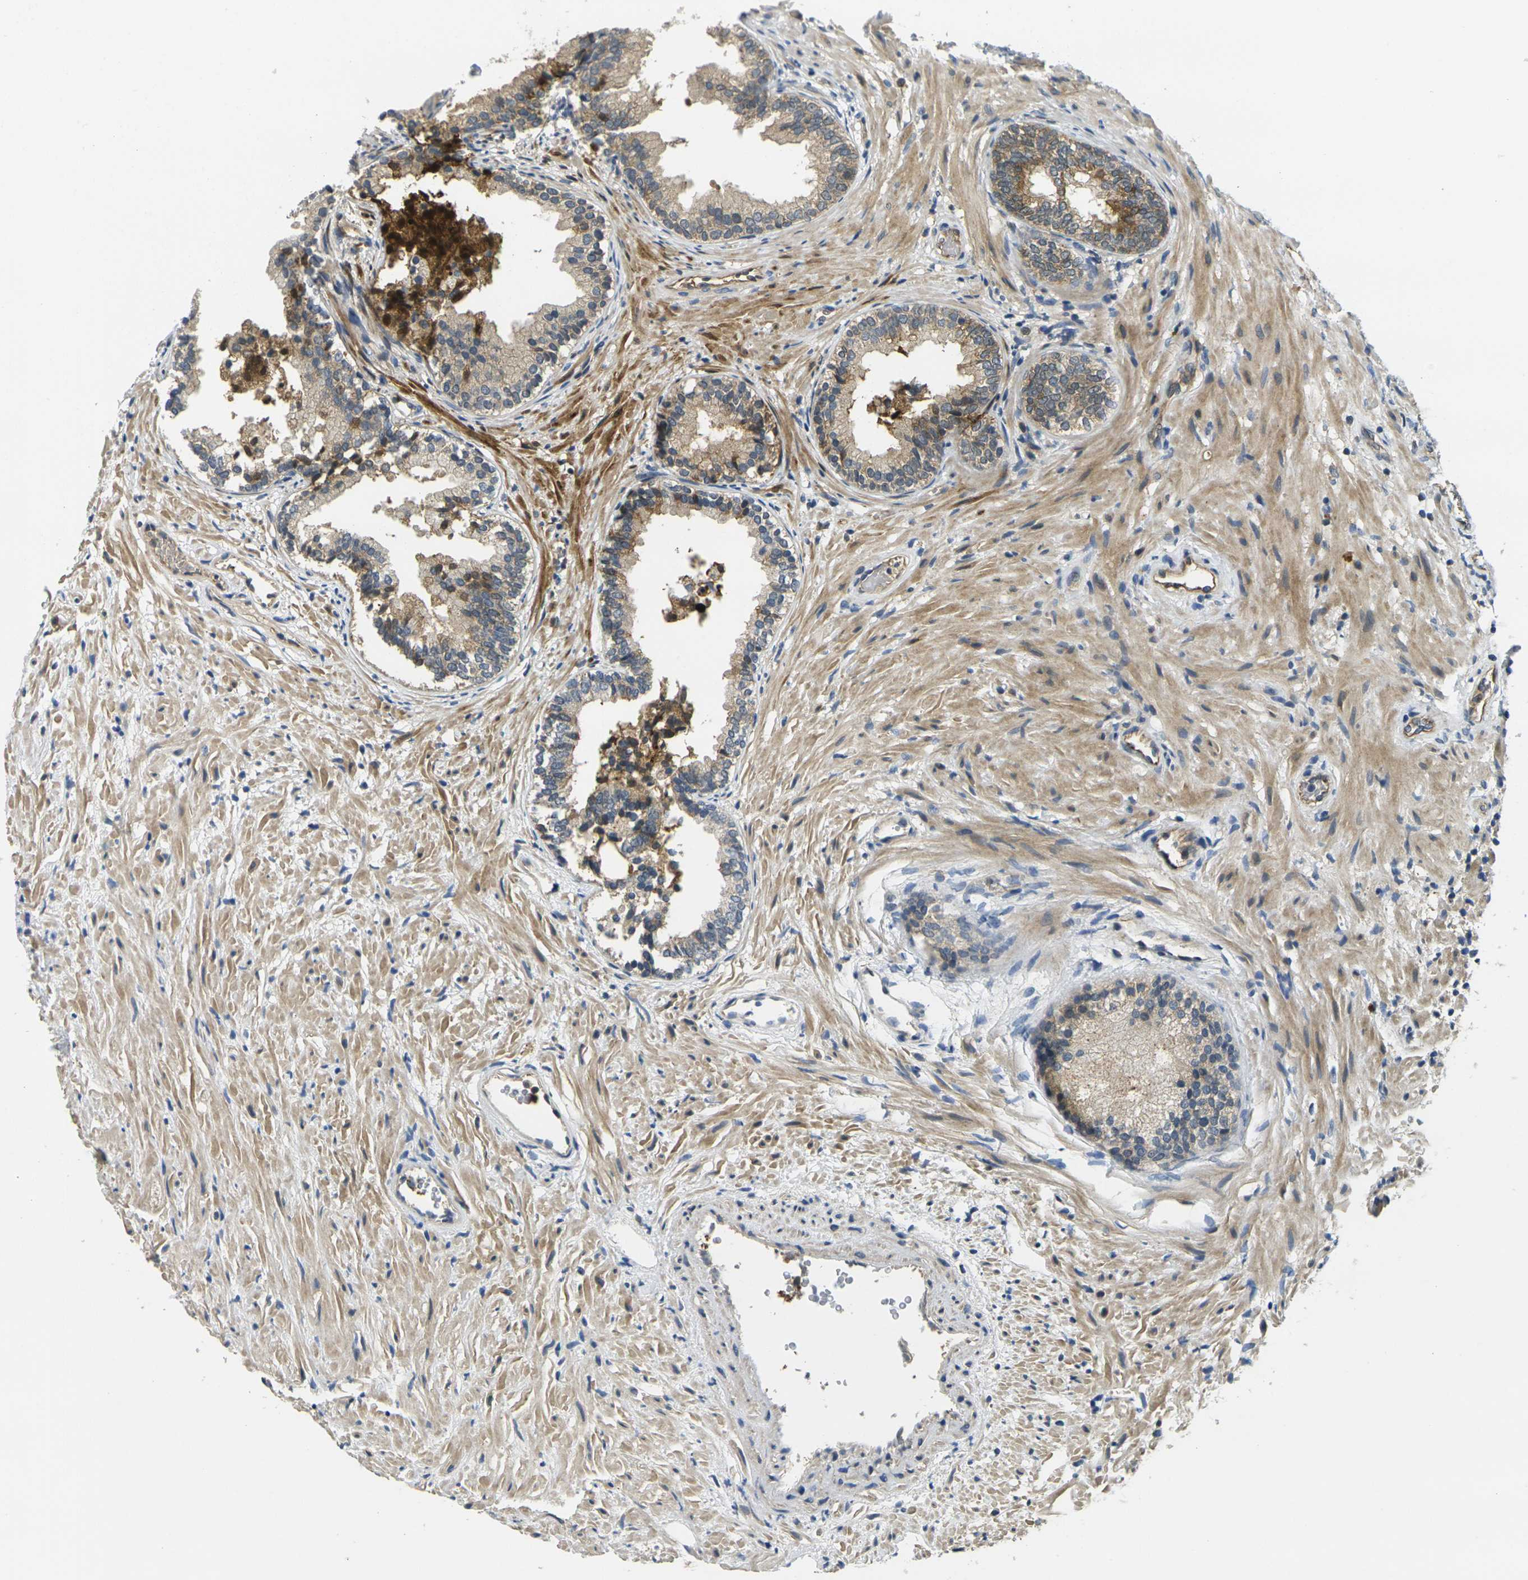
{"staining": {"intensity": "strong", "quantity": "<25%", "location": "cytoplasmic/membranous"}, "tissue": "prostate", "cell_type": "Glandular cells", "image_type": "normal", "snomed": [{"axis": "morphology", "description": "Normal tissue, NOS"}, {"axis": "topography", "description": "Prostate"}], "caption": "Benign prostate displays strong cytoplasmic/membranous expression in about <25% of glandular cells.", "gene": "MINAR2", "patient": {"sex": "male", "age": 76}}